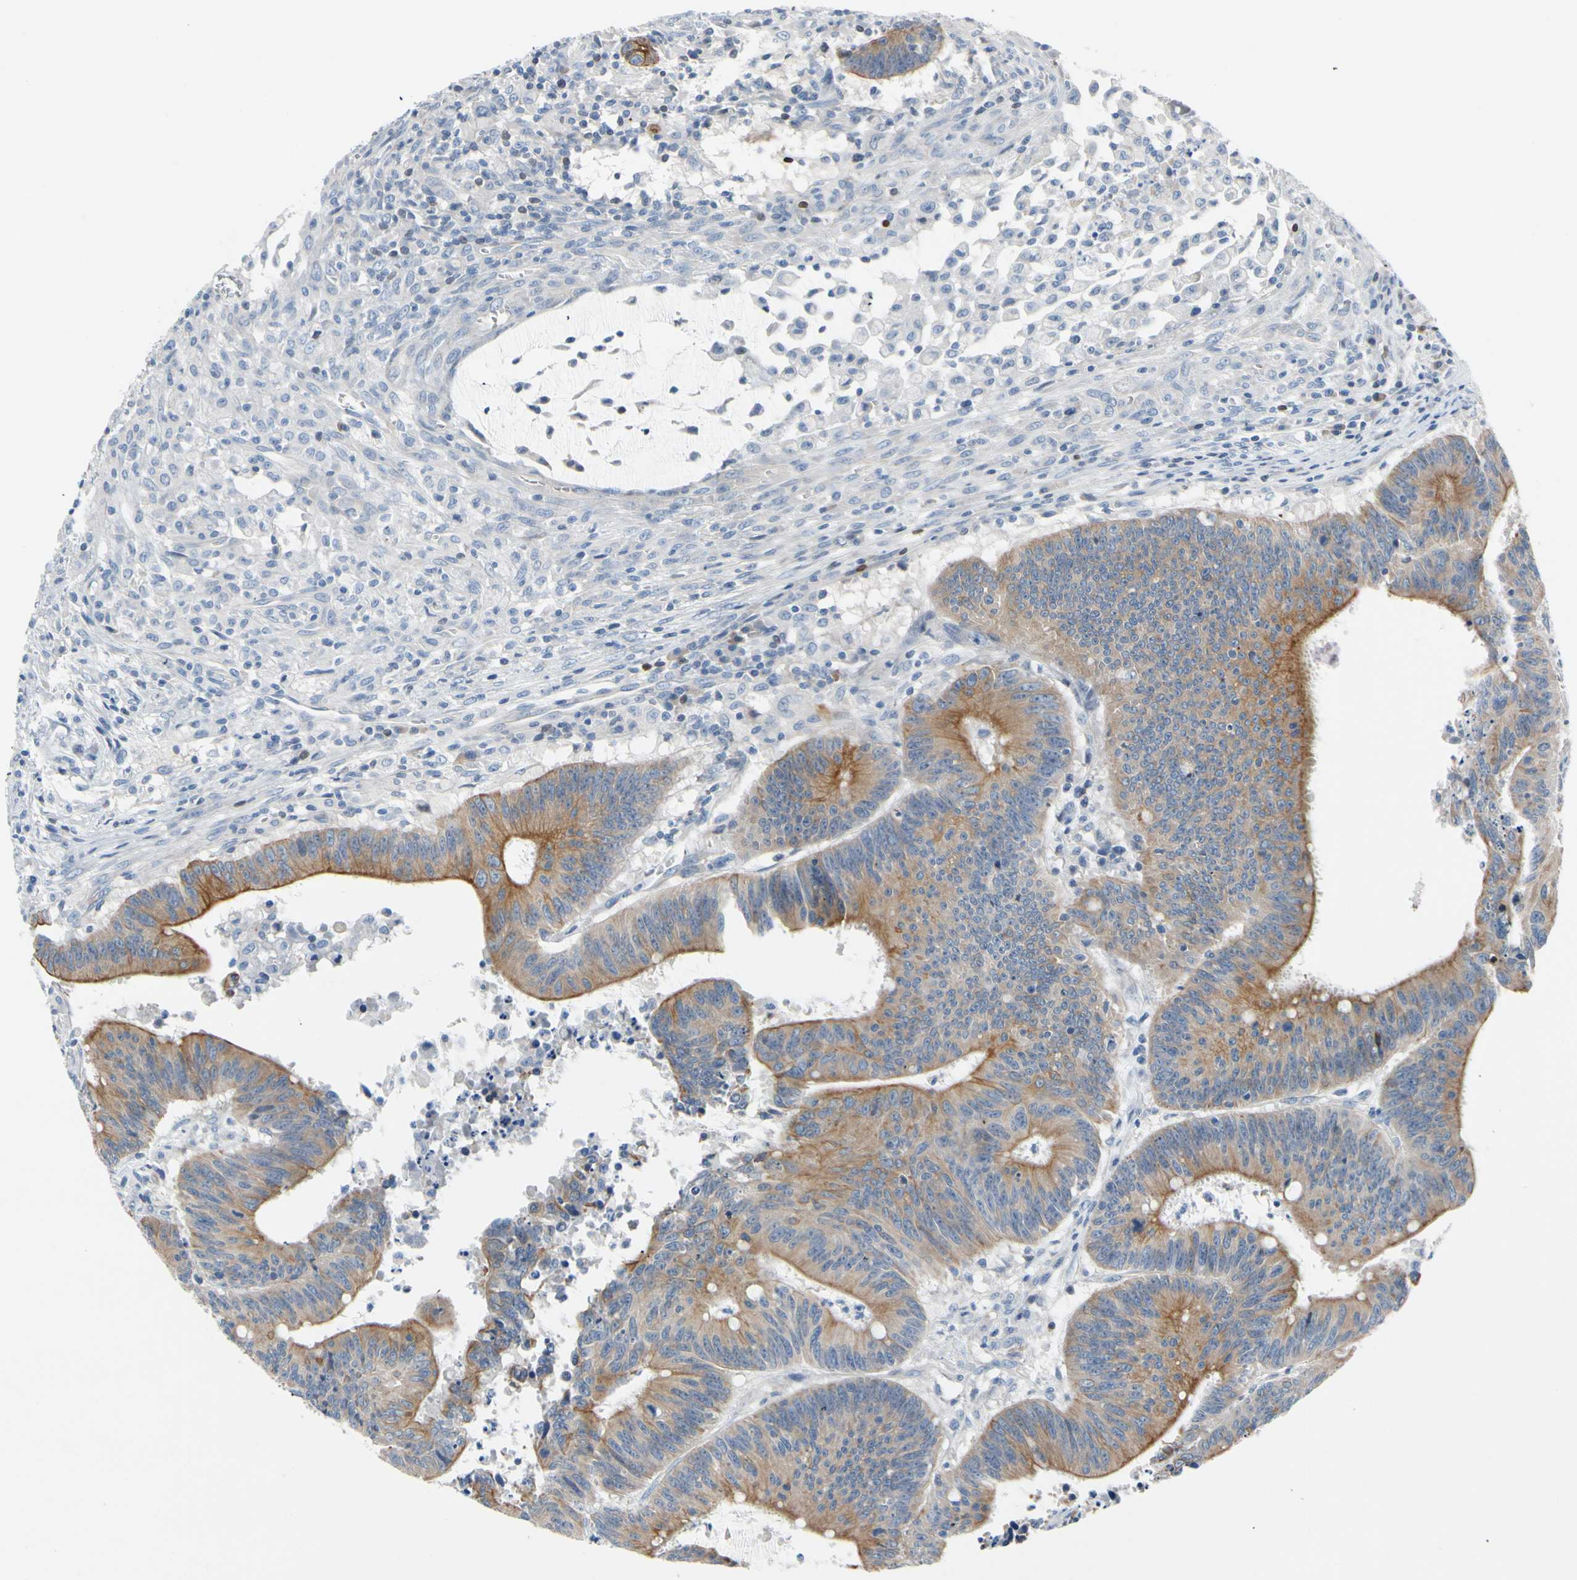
{"staining": {"intensity": "strong", "quantity": ">75%", "location": "cytoplasmic/membranous"}, "tissue": "colorectal cancer", "cell_type": "Tumor cells", "image_type": "cancer", "snomed": [{"axis": "morphology", "description": "Adenocarcinoma, NOS"}, {"axis": "topography", "description": "Colon"}], "caption": "High-magnification brightfield microscopy of colorectal cancer stained with DAB (brown) and counterstained with hematoxylin (blue). tumor cells exhibit strong cytoplasmic/membranous expression is seen in about>75% of cells. (IHC, brightfield microscopy, high magnification).", "gene": "ZNF132", "patient": {"sex": "male", "age": 45}}